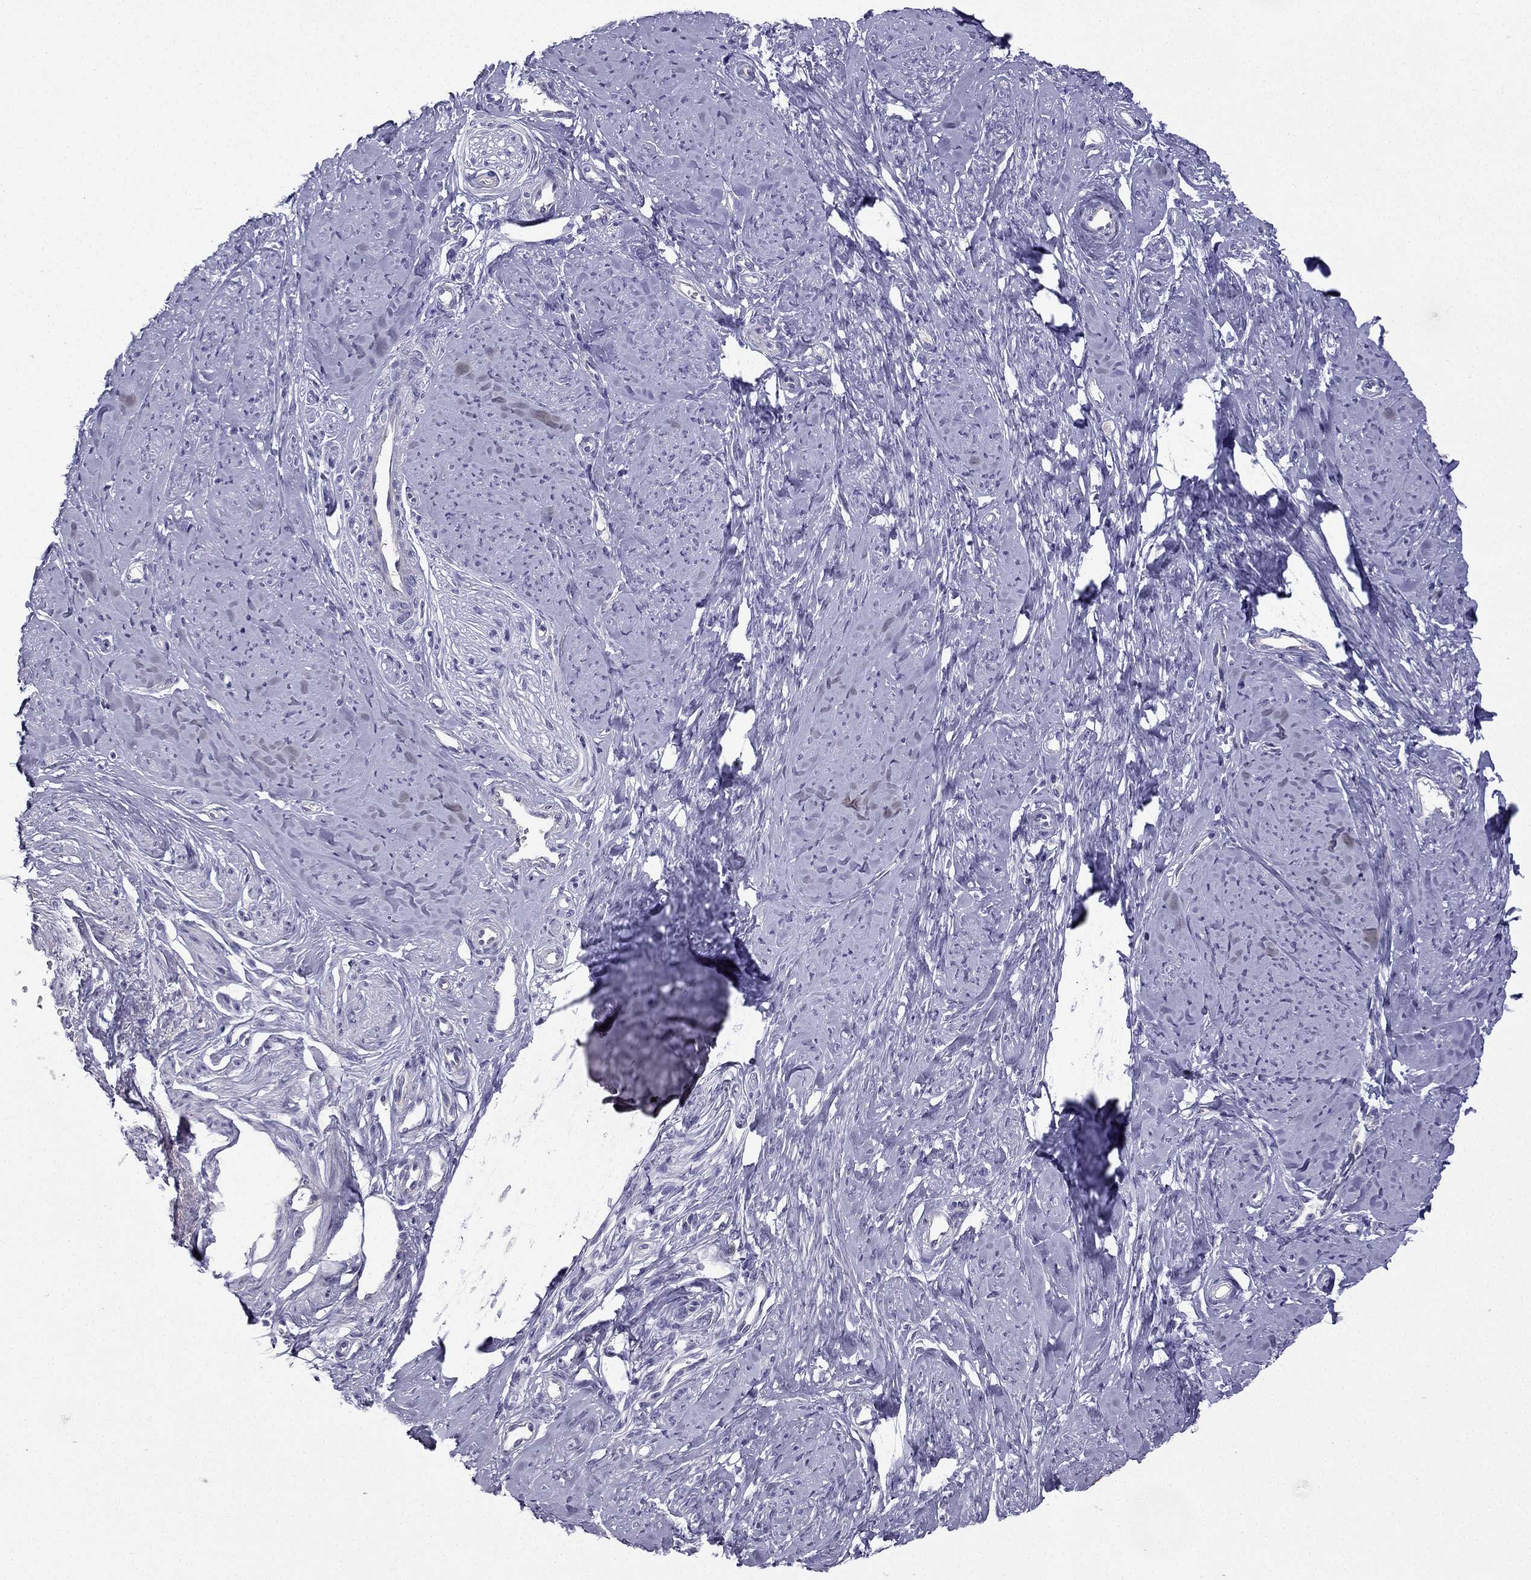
{"staining": {"intensity": "negative", "quantity": "none", "location": "none"}, "tissue": "smooth muscle", "cell_type": "Smooth muscle cells", "image_type": "normal", "snomed": [{"axis": "morphology", "description": "Normal tissue, NOS"}, {"axis": "topography", "description": "Smooth muscle"}], "caption": "Photomicrograph shows no protein expression in smooth muscle cells of normal smooth muscle. (DAB IHC, high magnification).", "gene": "GJA8", "patient": {"sex": "female", "age": 48}}